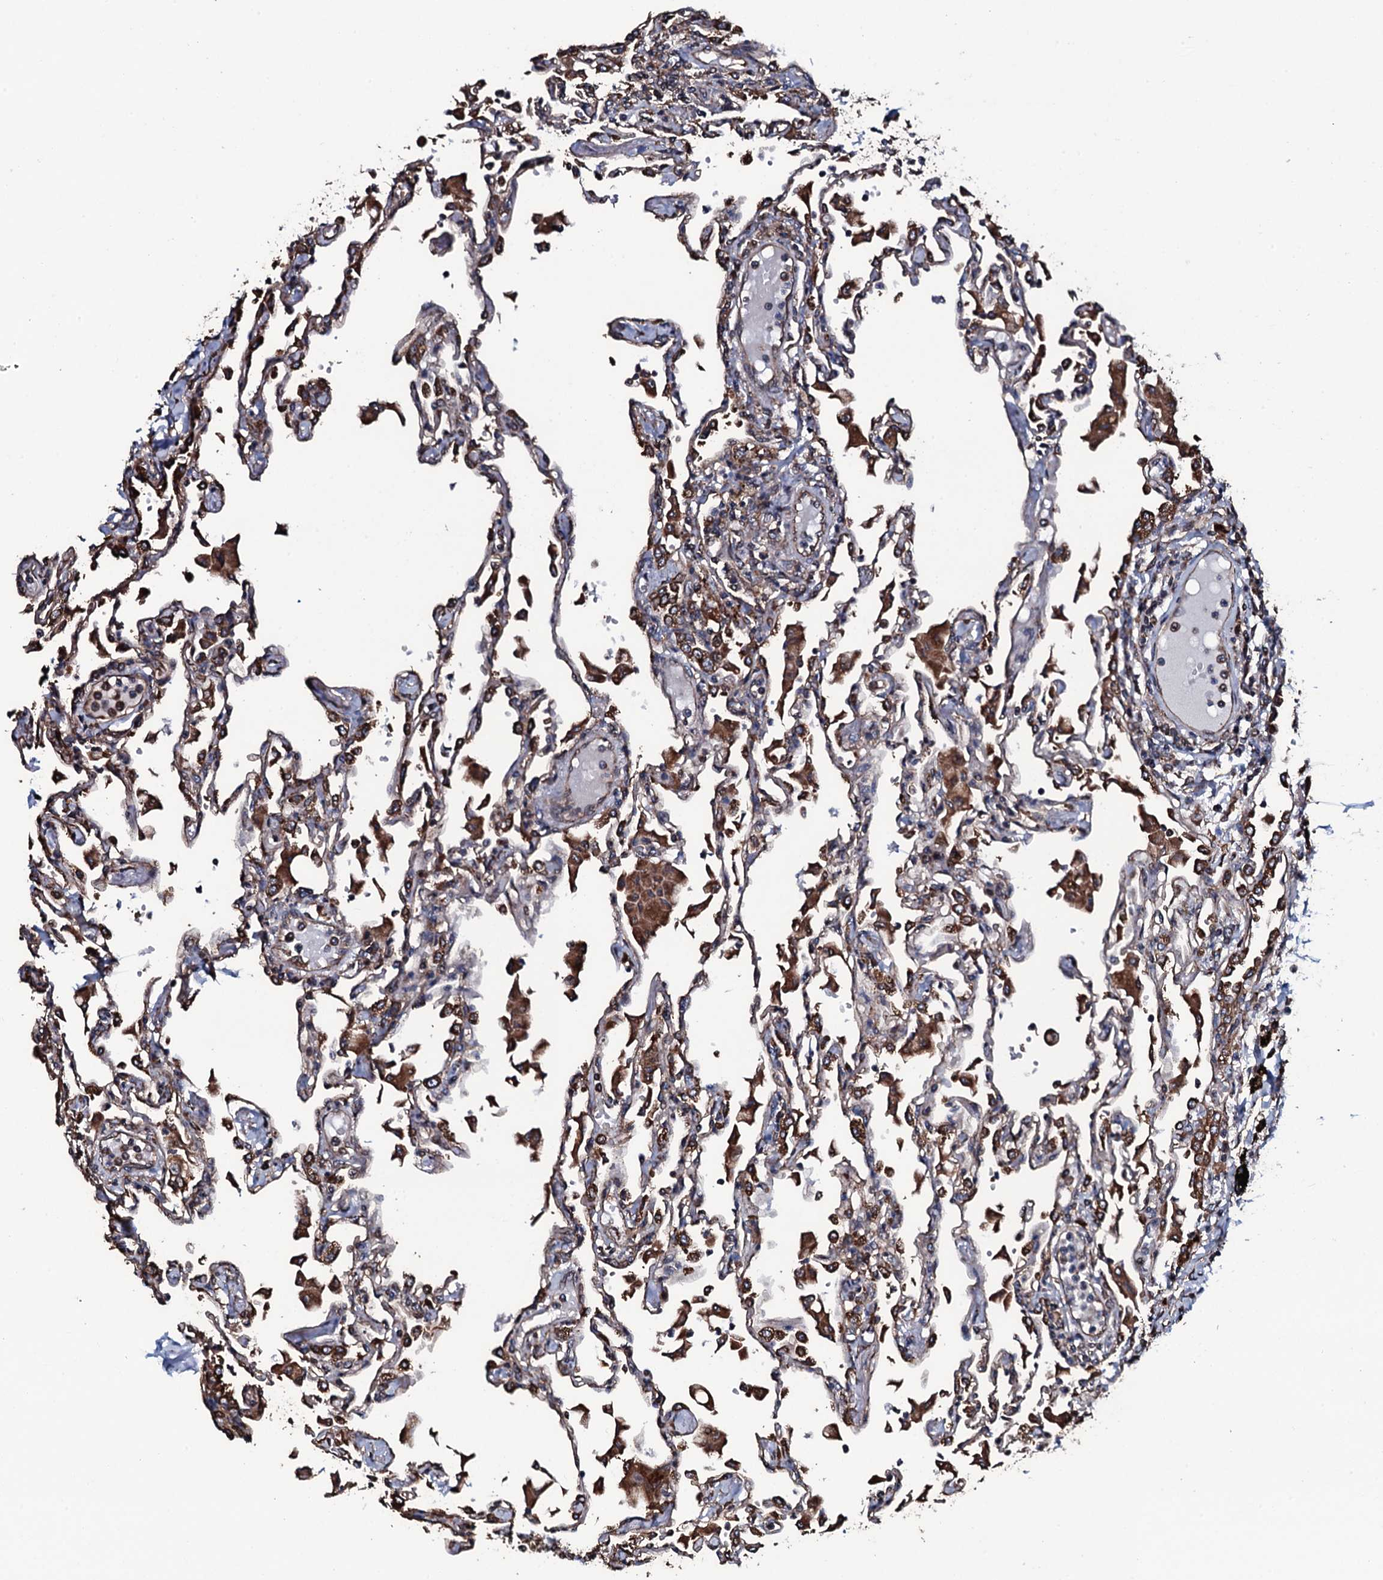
{"staining": {"intensity": "moderate", "quantity": ">75%", "location": "cytoplasmic/membranous"}, "tissue": "lung", "cell_type": "Alveolar cells", "image_type": "normal", "snomed": [{"axis": "morphology", "description": "Normal tissue, NOS"}, {"axis": "topography", "description": "Bronchus"}, {"axis": "topography", "description": "Lung"}], "caption": "The photomicrograph reveals a brown stain indicating the presence of a protein in the cytoplasmic/membranous of alveolar cells in lung. (Brightfield microscopy of DAB IHC at high magnification).", "gene": "RAB12", "patient": {"sex": "female", "age": 49}}